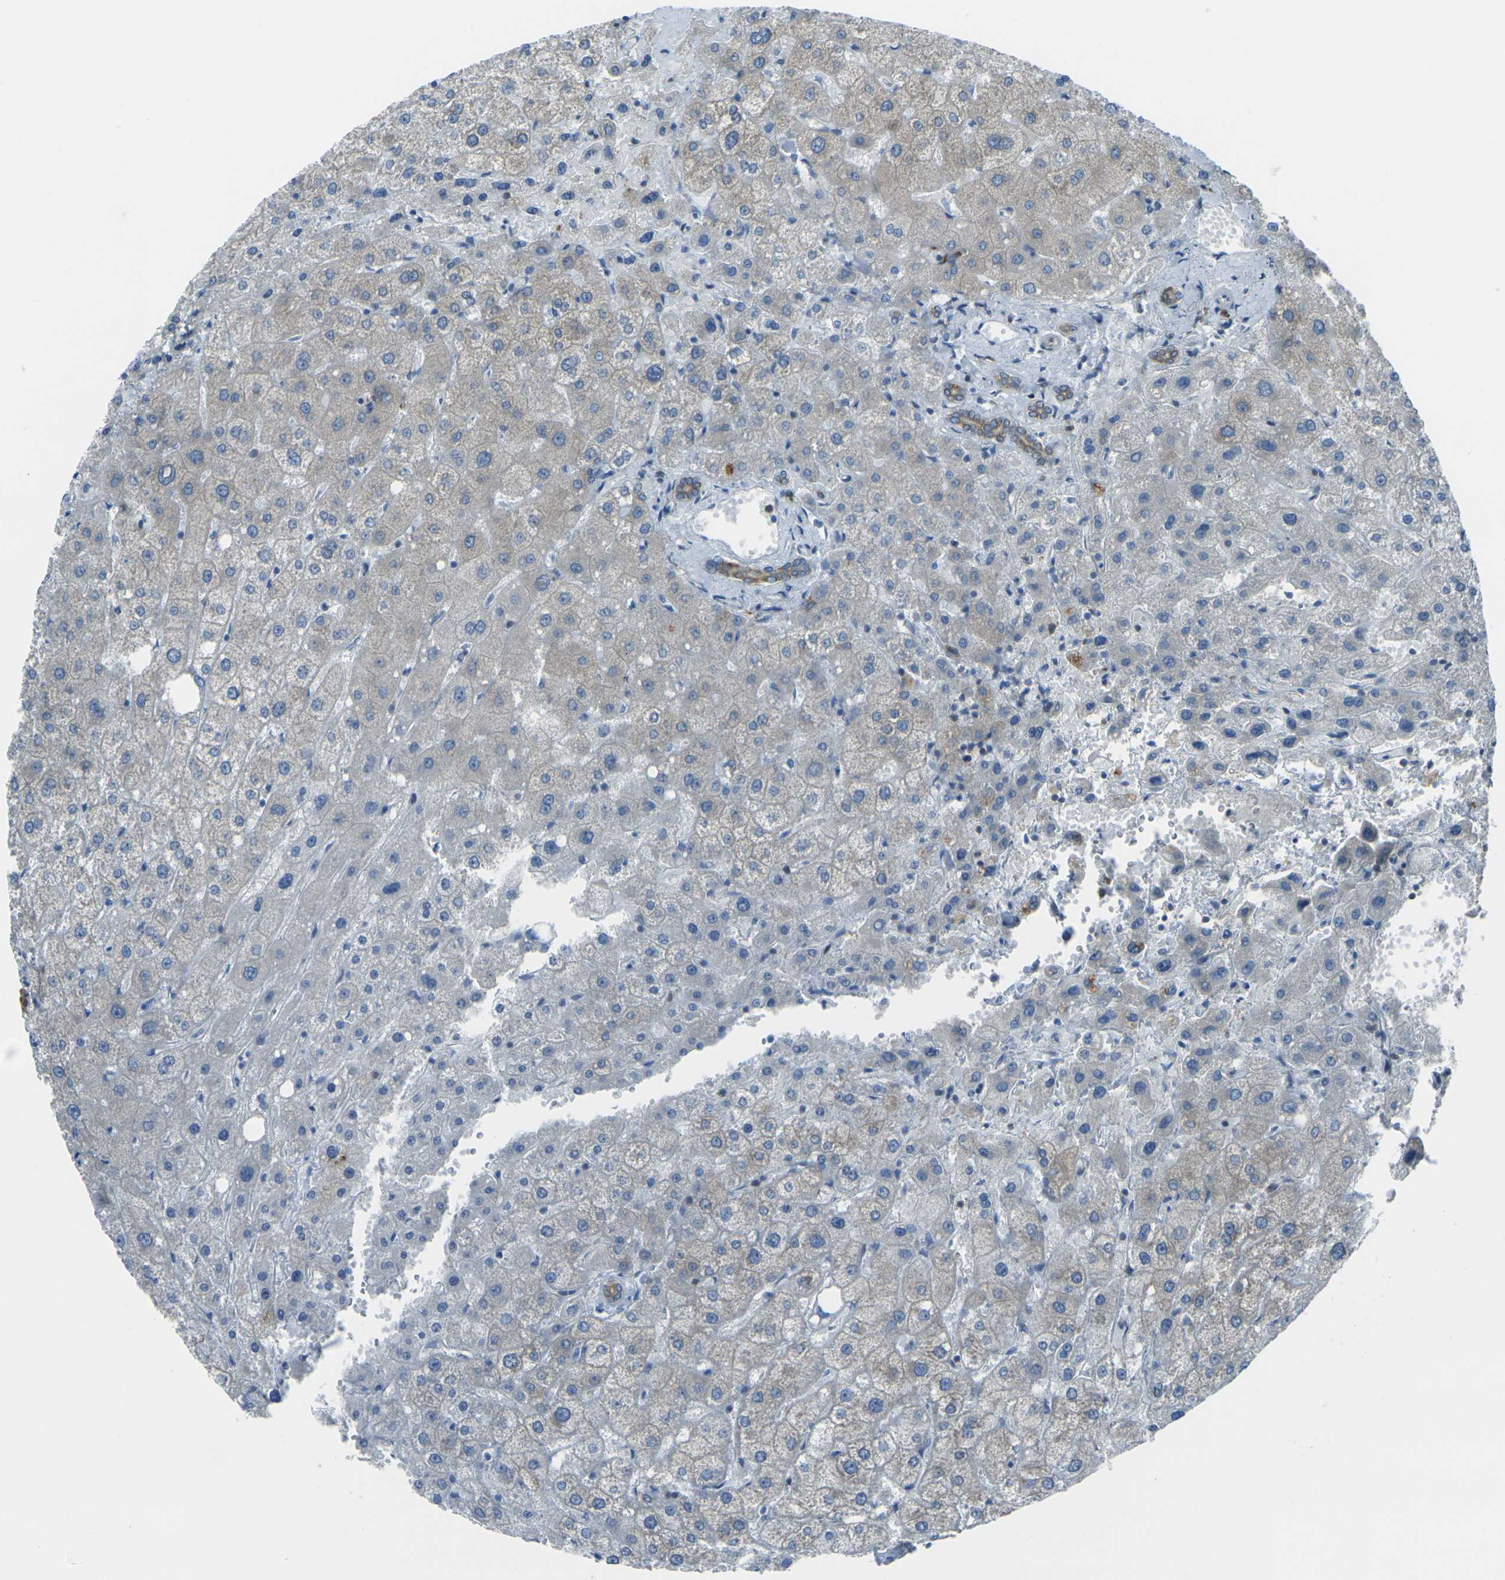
{"staining": {"intensity": "moderate", "quantity": ">75%", "location": "cytoplasmic/membranous"}, "tissue": "liver", "cell_type": "Cholangiocytes", "image_type": "normal", "snomed": [{"axis": "morphology", "description": "Normal tissue, NOS"}, {"axis": "topography", "description": "Liver"}], "caption": "Immunohistochemical staining of unremarkable liver displays medium levels of moderate cytoplasmic/membranous positivity in about >75% of cholangiocytes. (IHC, brightfield microscopy, high magnification).", "gene": "CELSR2", "patient": {"sex": "male", "age": 73}}